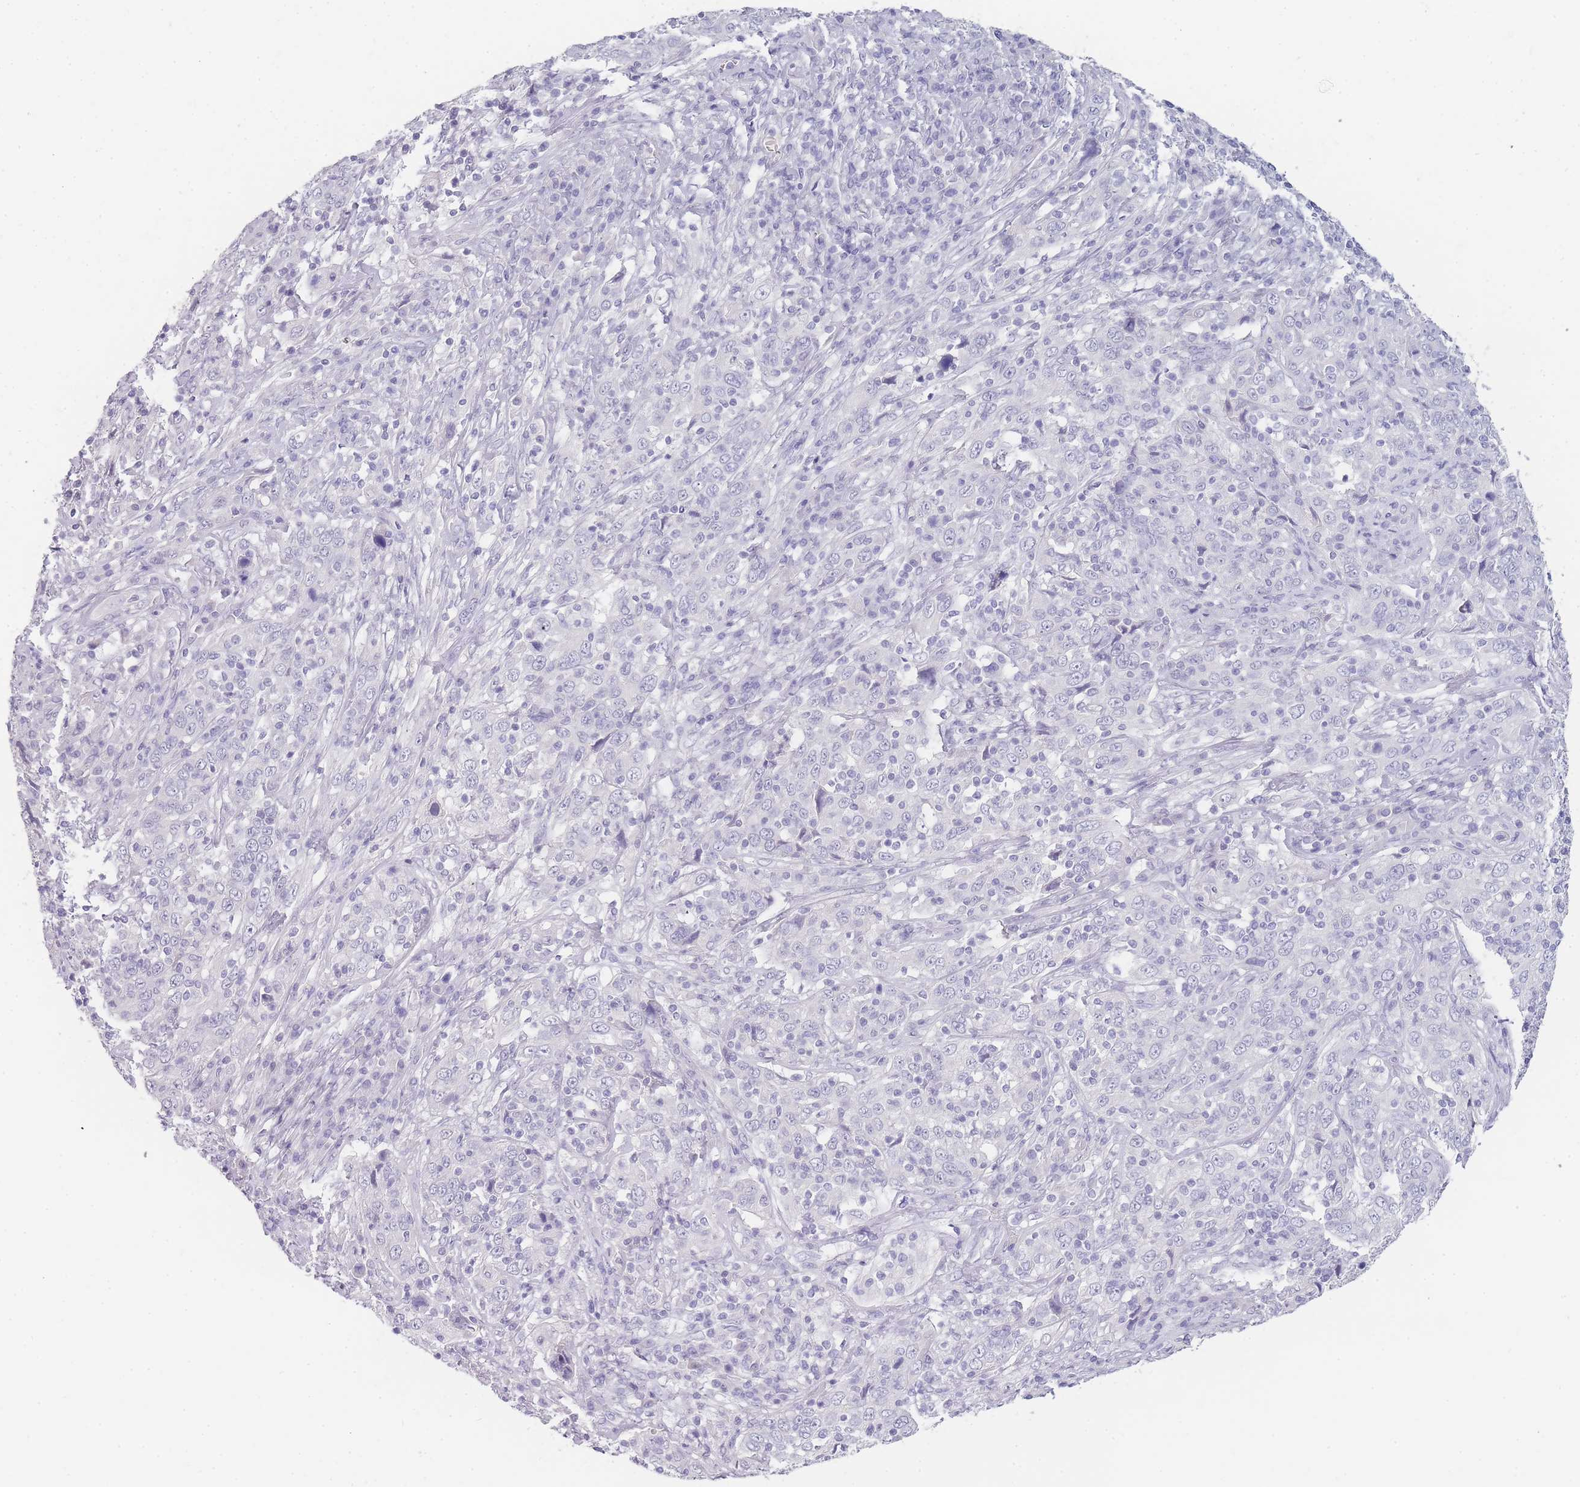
{"staining": {"intensity": "negative", "quantity": "none", "location": "none"}, "tissue": "cervical cancer", "cell_type": "Tumor cells", "image_type": "cancer", "snomed": [{"axis": "morphology", "description": "Squamous cell carcinoma, NOS"}, {"axis": "topography", "description": "Cervix"}], "caption": "Immunohistochemistry (IHC) histopathology image of neoplastic tissue: human squamous cell carcinoma (cervical) stained with DAB shows no significant protein positivity in tumor cells. Brightfield microscopy of immunohistochemistry stained with DAB (brown) and hematoxylin (blue), captured at high magnification.", "gene": "INS", "patient": {"sex": "female", "age": 46}}